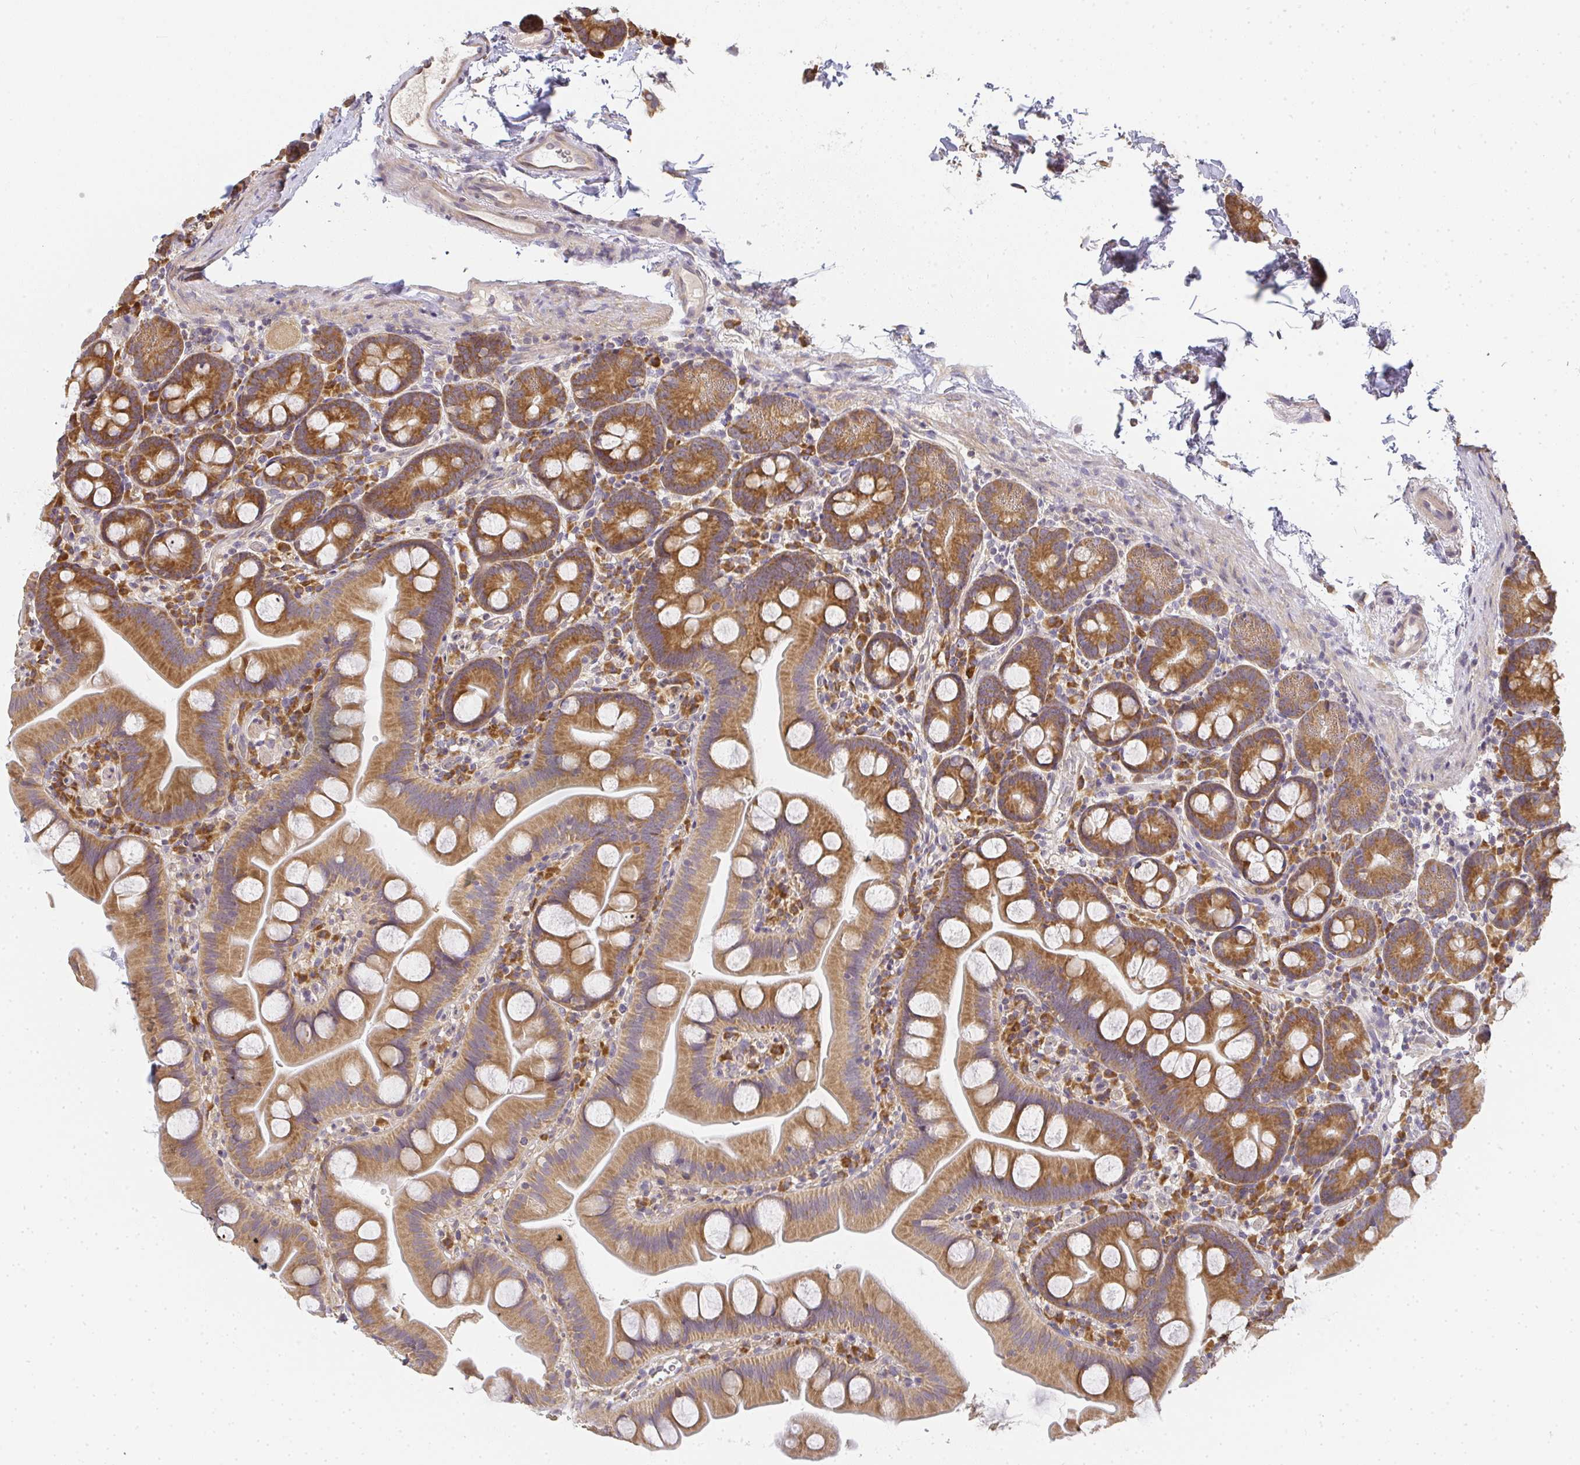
{"staining": {"intensity": "moderate", "quantity": ">75%", "location": "cytoplasmic/membranous"}, "tissue": "small intestine", "cell_type": "Glandular cells", "image_type": "normal", "snomed": [{"axis": "morphology", "description": "Normal tissue, NOS"}, {"axis": "topography", "description": "Small intestine"}], "caption": "Small intestine stained for a protein demonstrates moderate cytoplasmic/membranous positivity in glandular cells.", "gene": "SLC35B3", "patient": {"sex": "female", "age": 68}}